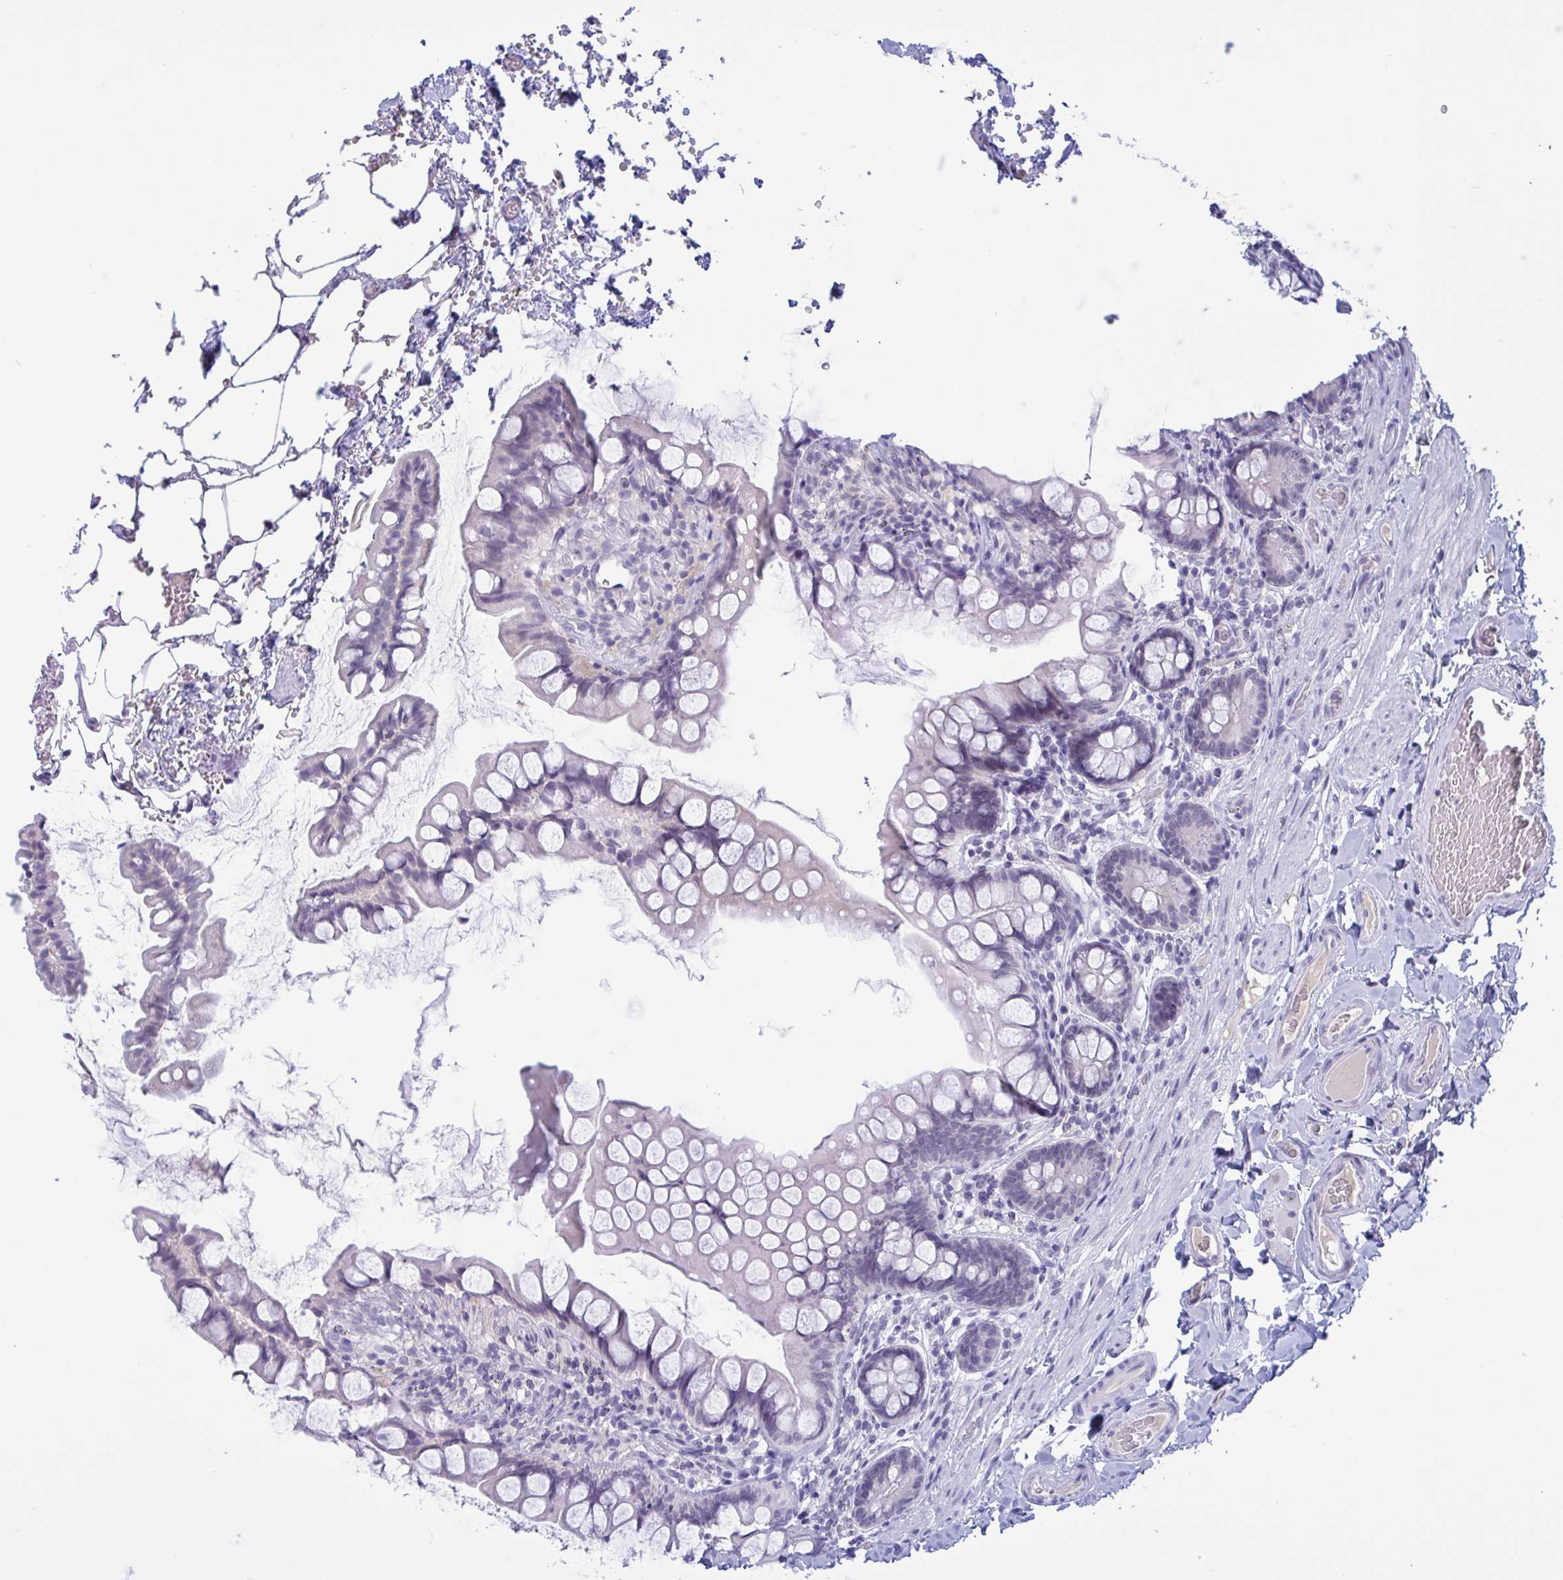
{"staining": {"intensity": "negative", "quantity": "none", "location": "none"}, "tissue": "small intestine", "cell_type": "Glandular cells", "image_type": "normal", "snomed": [{"axis": "morphology", "description": "Normal tissue, NOS"}, {"axis": "topography", "description": "Small intestine"}], "caption": "An image of small intestine stained for a protein reveals no brown staining in glandular cells.", "gene": "SERPINB13", "patient": {"sex": "male", "age": 70}}